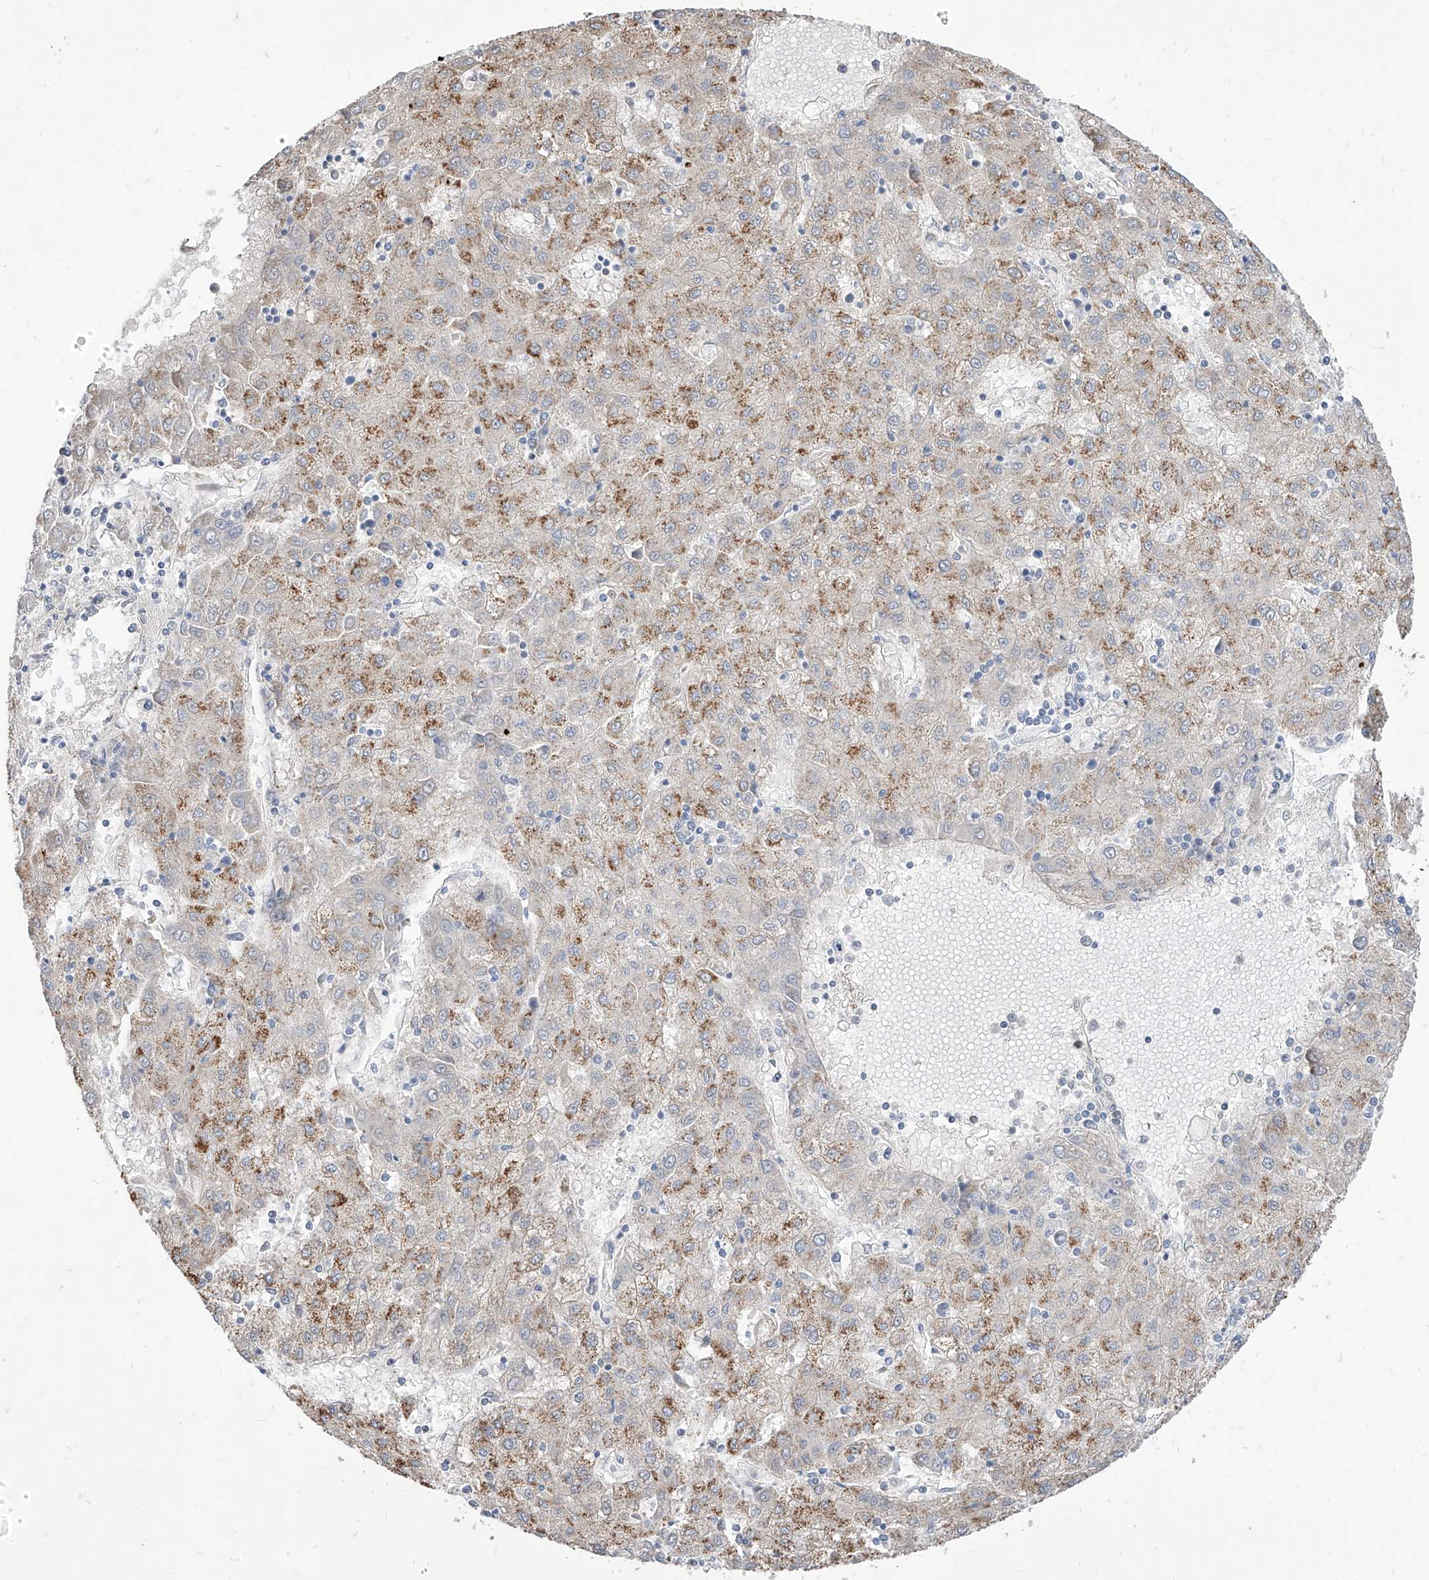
{"staining": {"intensity": "moderate", "quantity": "25%-75%", "location": "cytoplasmic/membranous"}, "tissue": "liver cancer", "cell_type": "Tumor cells", "image_type": "cancer", "snomed": [{"axis": "morphology", "description": "Carcinoma, Hepatocellular, NOS"}, {"axis": "topography", "description": "Liver"}], "caption": "Immunohistochemistry of human liver cancer (hepatocellular carcinoma) exhibits medium levels of moderate cytoplasmic/membranous staining in approximately 25%-75% of tumor cells.", "gene": "C8orf82", "patient": {"sex": "male", "age": 72}}